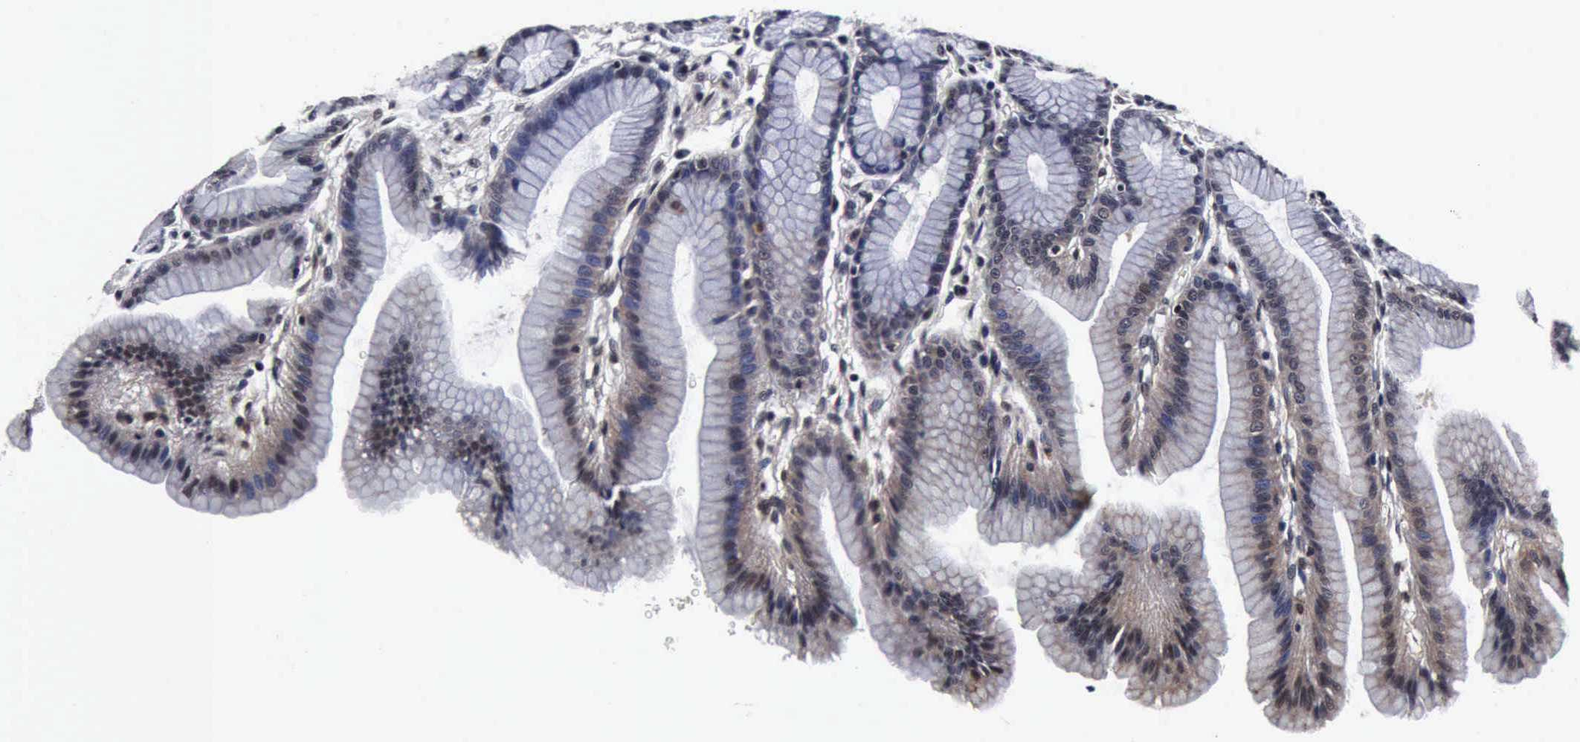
{"staining": {"intensity": "weak", "quantity": "25%-75%", "location": "cytoplasmic/membranous"}, "tissue": "stomach", "cell_type": "Glandular cells", "image_type": "normal", "snomed": [{"axis": "morphology", "description": "Normal tissue, NOS"}, {"axis": "topography", "description": "Stomach"}], "caption": "There is low levels of weak cytoplasmic/membranous staining in glandular cells of unremarkable stomach, as demonstrated by immunohistochemical staining (brown color).", "gene": "UBC", "patient": {"sex": "male", "age": 42}}